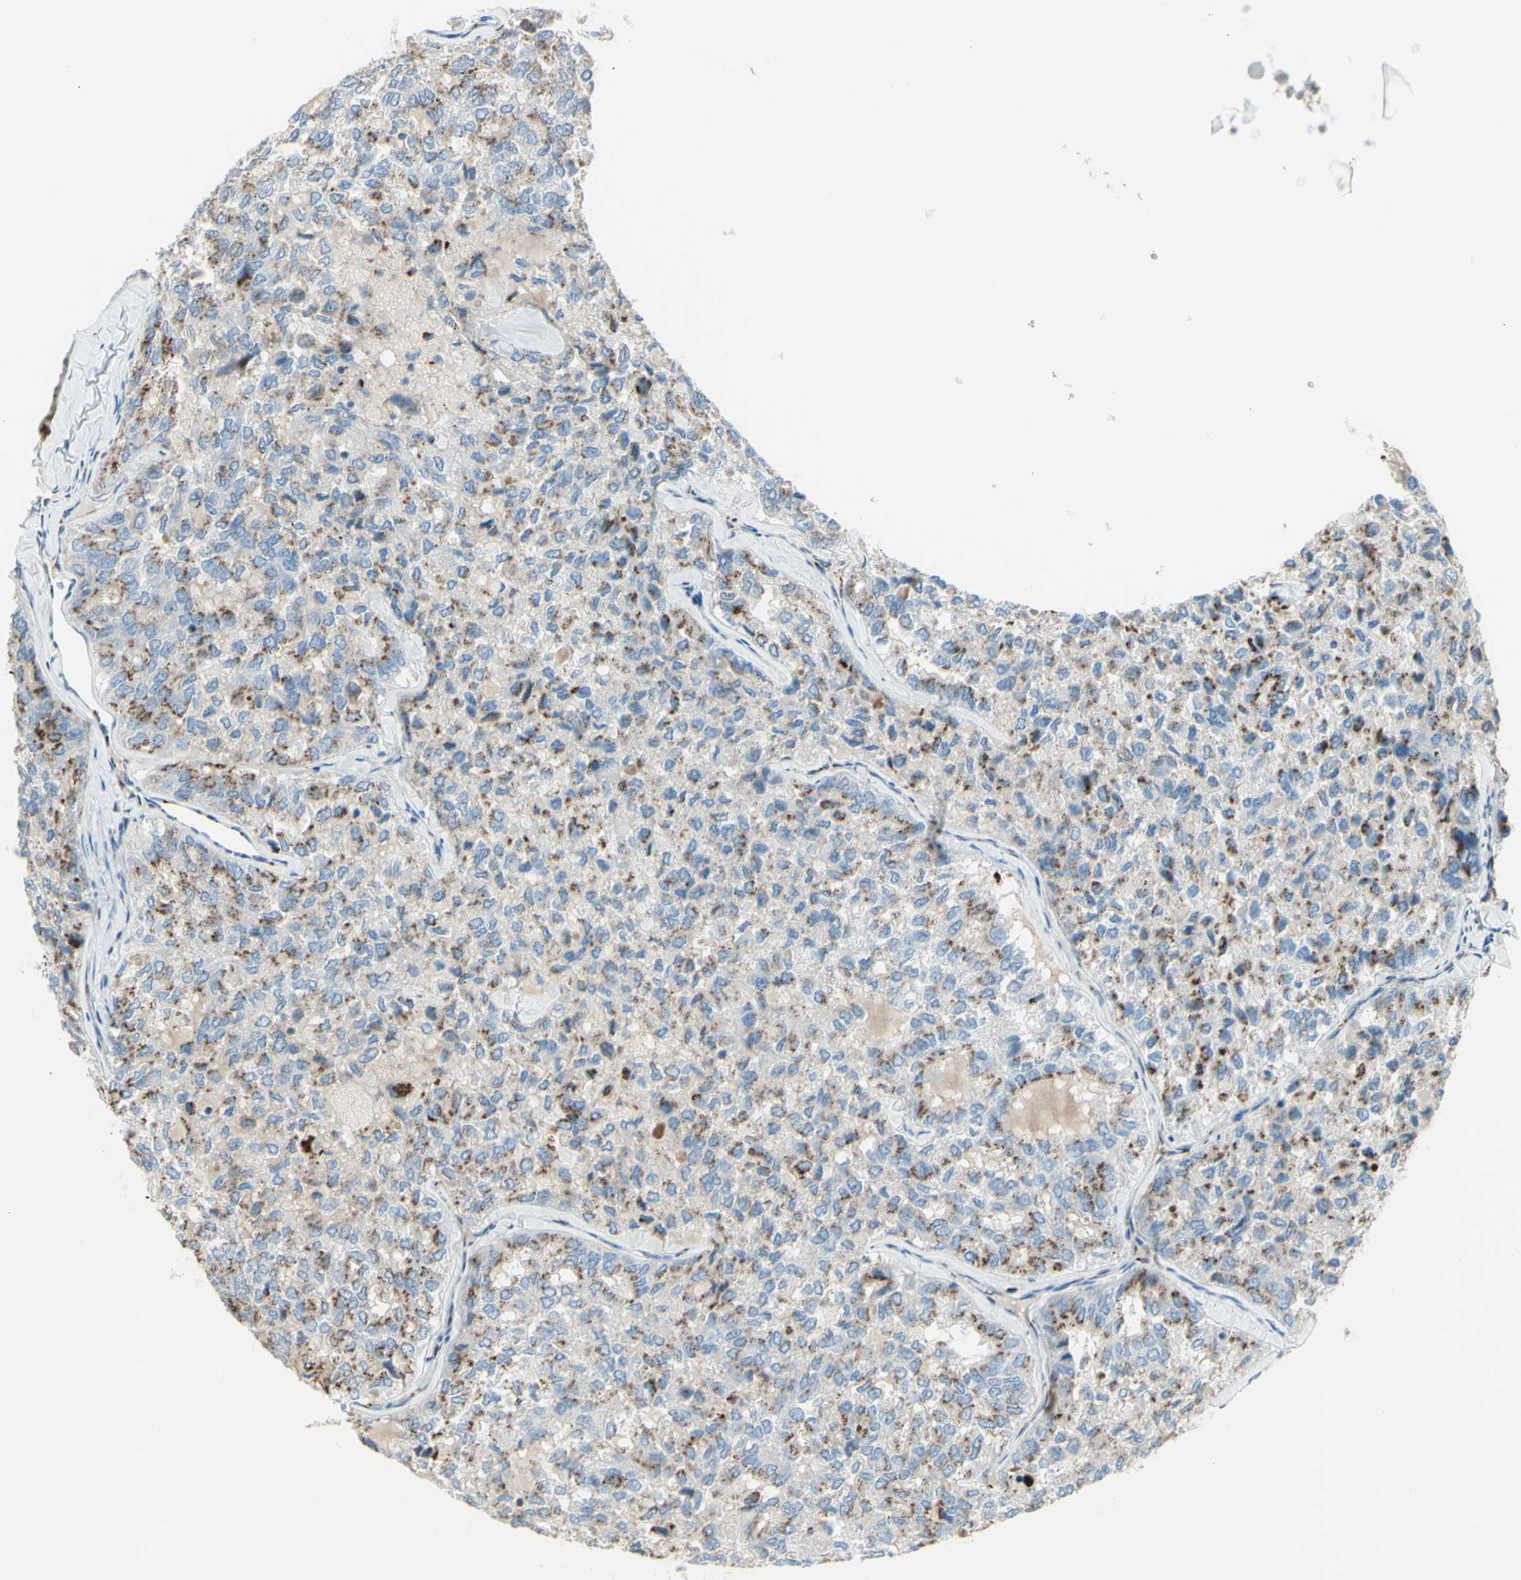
{"staining": {"intensity": "moderate", "quantity": "25%-75%", "location": "cytoplasmic/membranous"}, "tissue": "thyroid cancer", "cell_type": "Tumor cells", "image_type": "cancer", "snomed": [{"axis": "morphology", "description": "Follicular adenoma carcinoma, NOS"}, {"axis": "topography", "description": "Thyroid gland"}], "caption": "The image demonstrates staining of thyroid follicular adenoma carcinoma, revealing moderate cytoplasmic/membranous protein positivity (brown color) within tumor cells.", "gene": "B4GALT1", "patient": {"sex": "male", "age": 75}}